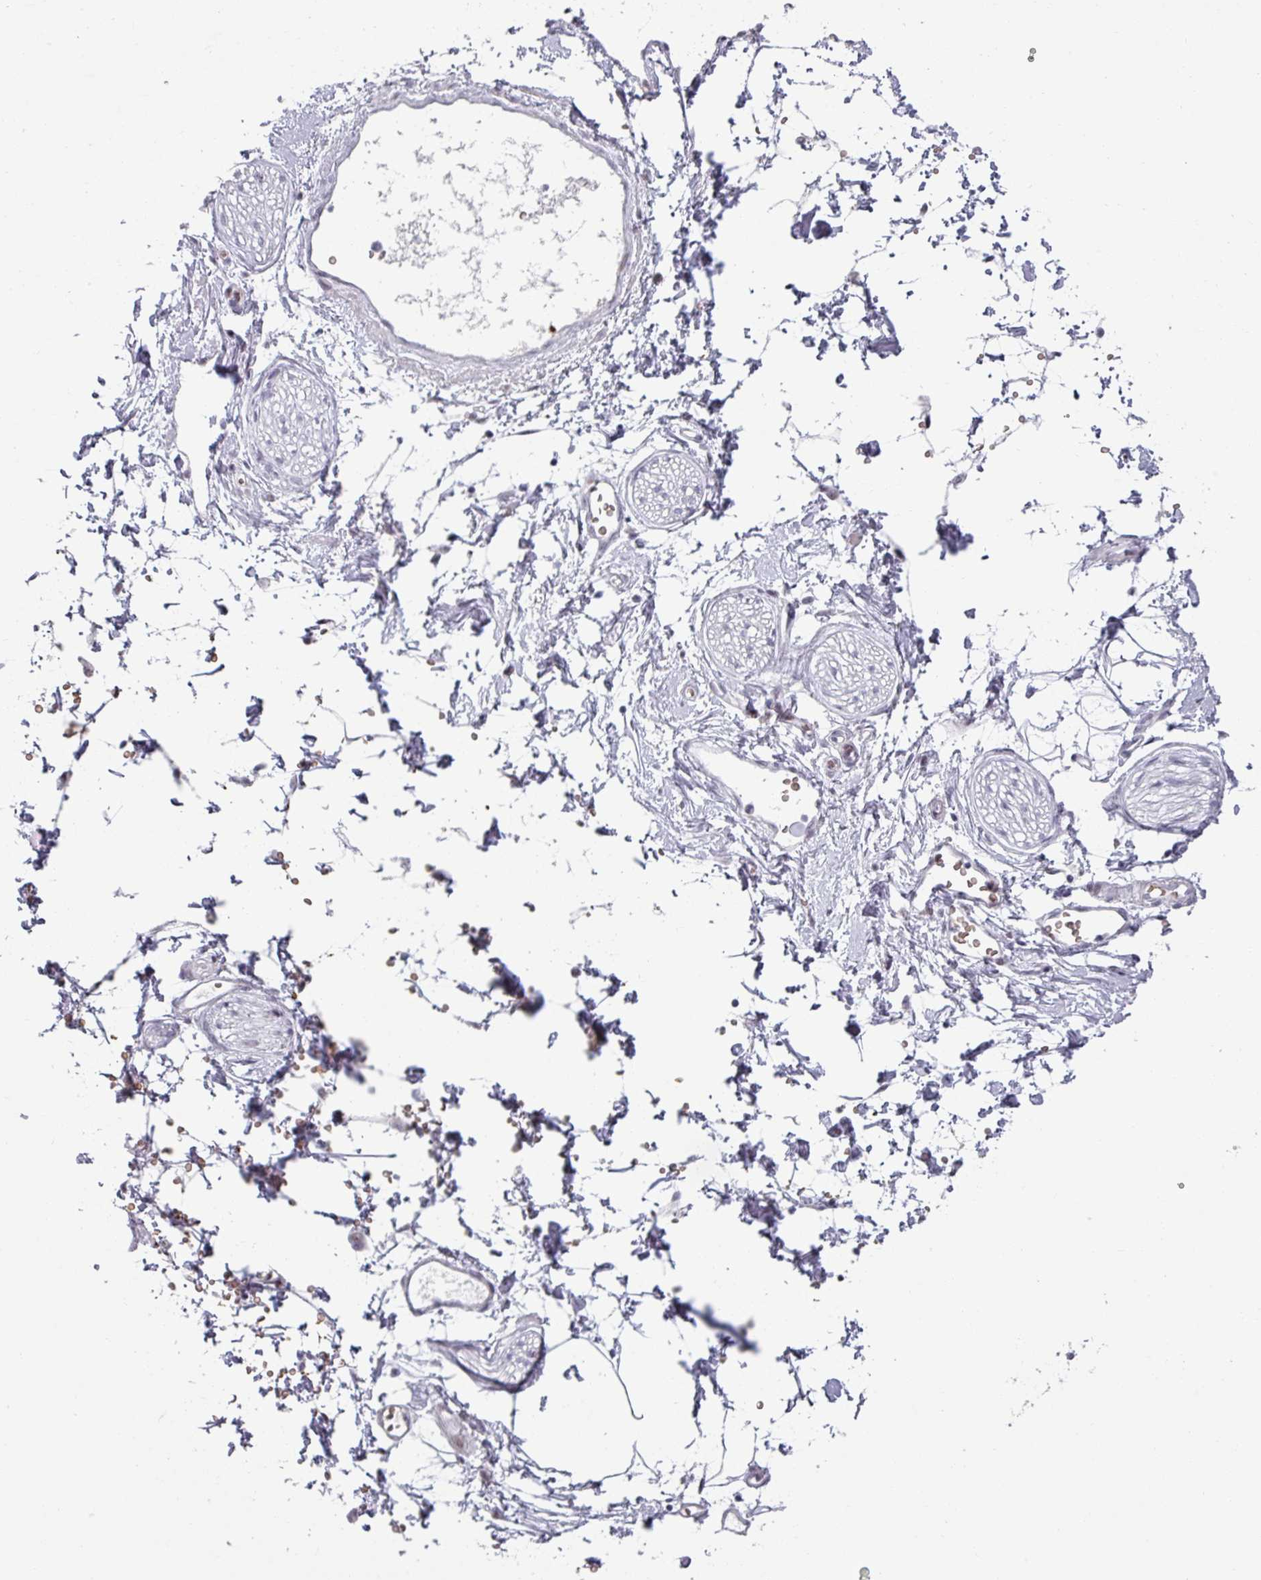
{"staining": {"intensity": "negative", "quantity": "none", "location": "none"}, "tissue": "adipose tissue", "cell_type": "Adipocytes", "image_type": "normal", "snomed": [{"axis": "morphology", "description": "Normal tissue, NOS"}, {"axis": "topography", "description": "Prostate"}, {"axis": "topography", "description": "Peripheral nerve tissue"}], "caption": "This image is of normal adipose tissue stained with IHC to label a protein in brown with the nuclei are counter-stained blue. There is no staining in adipocytes. (Brightfield microscopy of DAB (3,3'-diaminobenzidine) IHC at high magnification).", "gene": "NCOR1", "patient": {"sex": "male", "age": 55}}